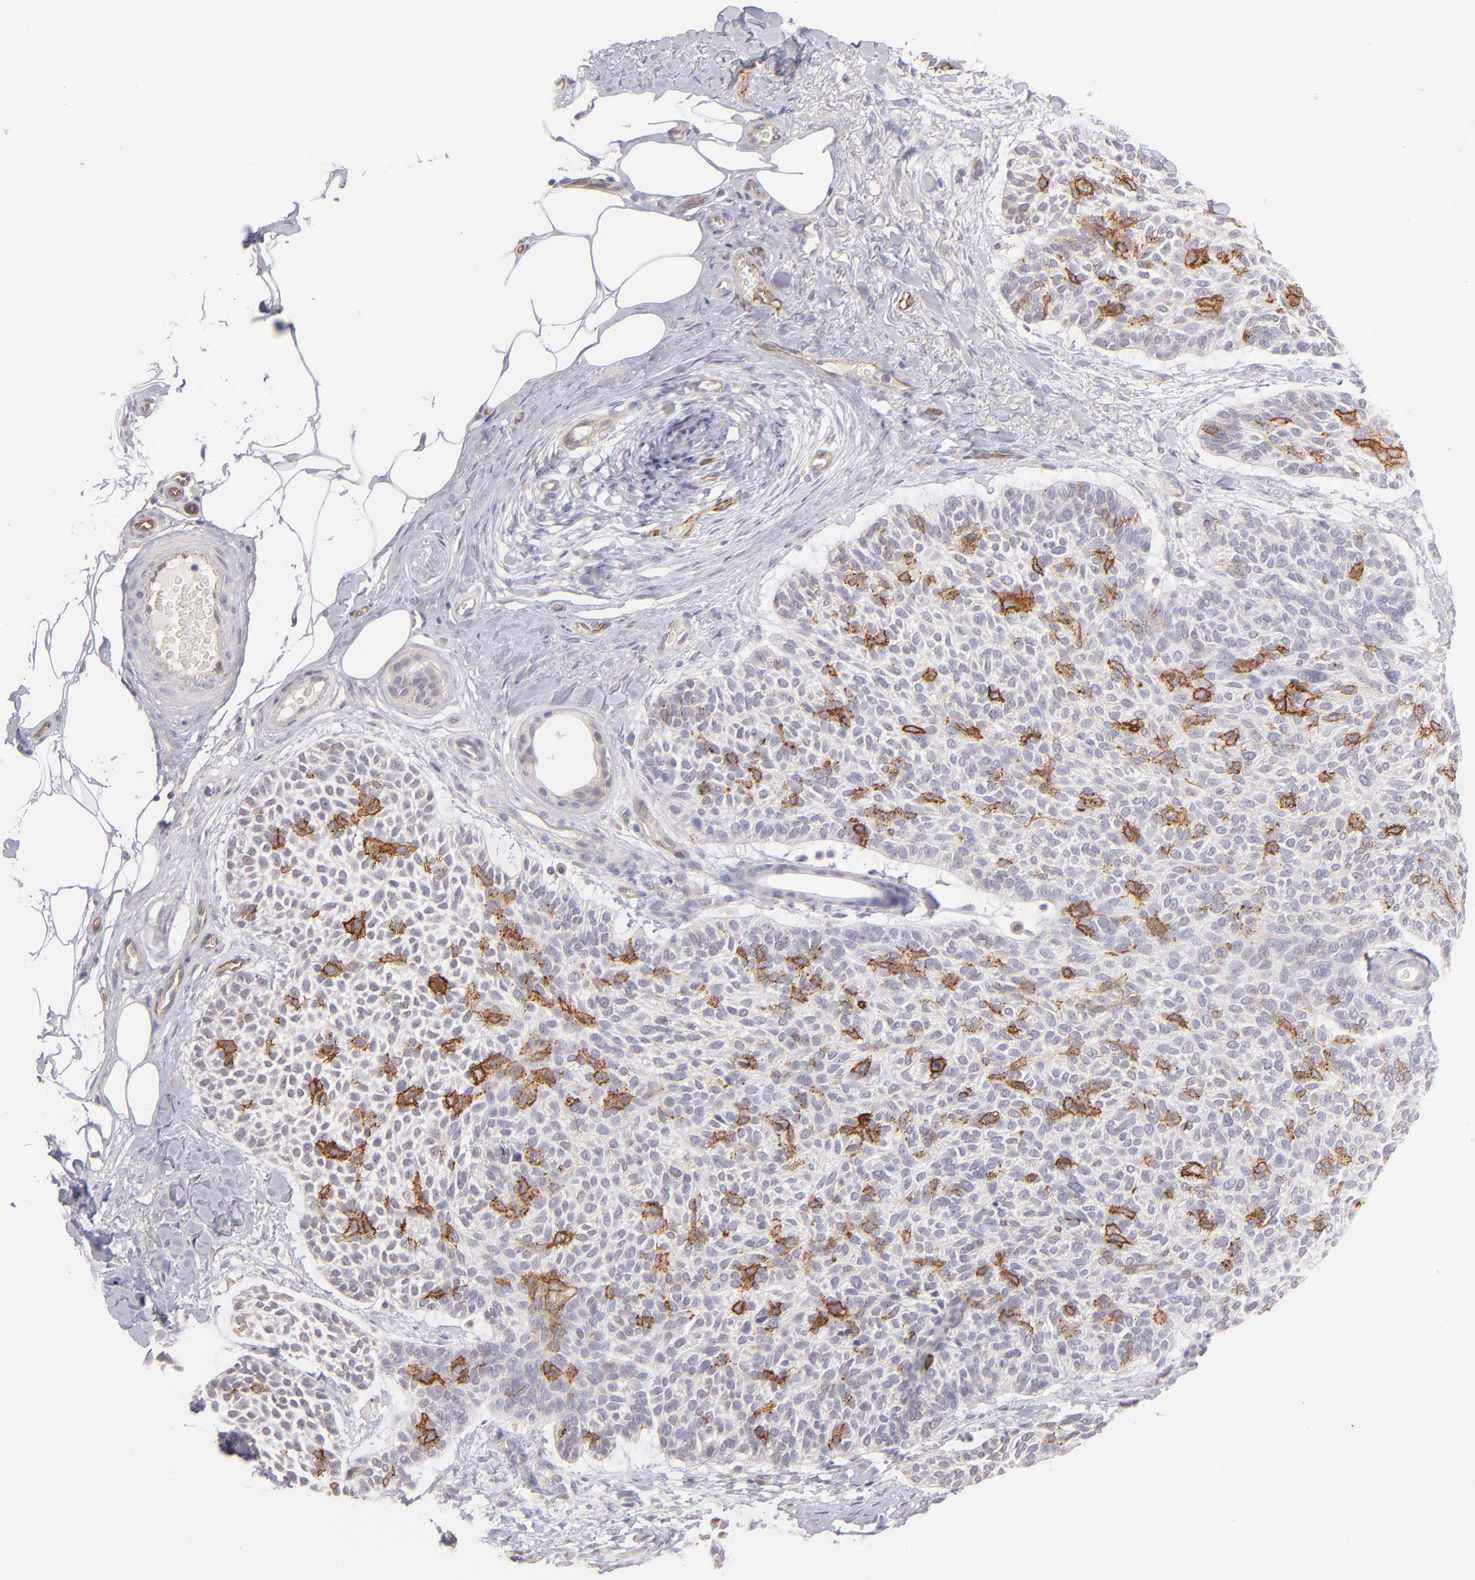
{"staining": {"intensity": "strong", "quantity": "<25%", "location": "cytoplasmic/membranous"}, "tissue": "skin cancer", "cell_type": "Tumor cells", "image_type": "cancer", "snomed": [{"axis": "morphology", "description": "Normal tissue, NOS"}, {"axis": "morphology", "description": "Basal cell carcinoma"}, {"axis": "topography", "description": "Skin"}], "caption": "Tumor cells demonstrate strong cytoplasmic/membranous positivity in about <25% of cells in skin cancer (basal cell carcinoma).", "gene": "THBD", "patient": {"sex": "female", "age": 70}}